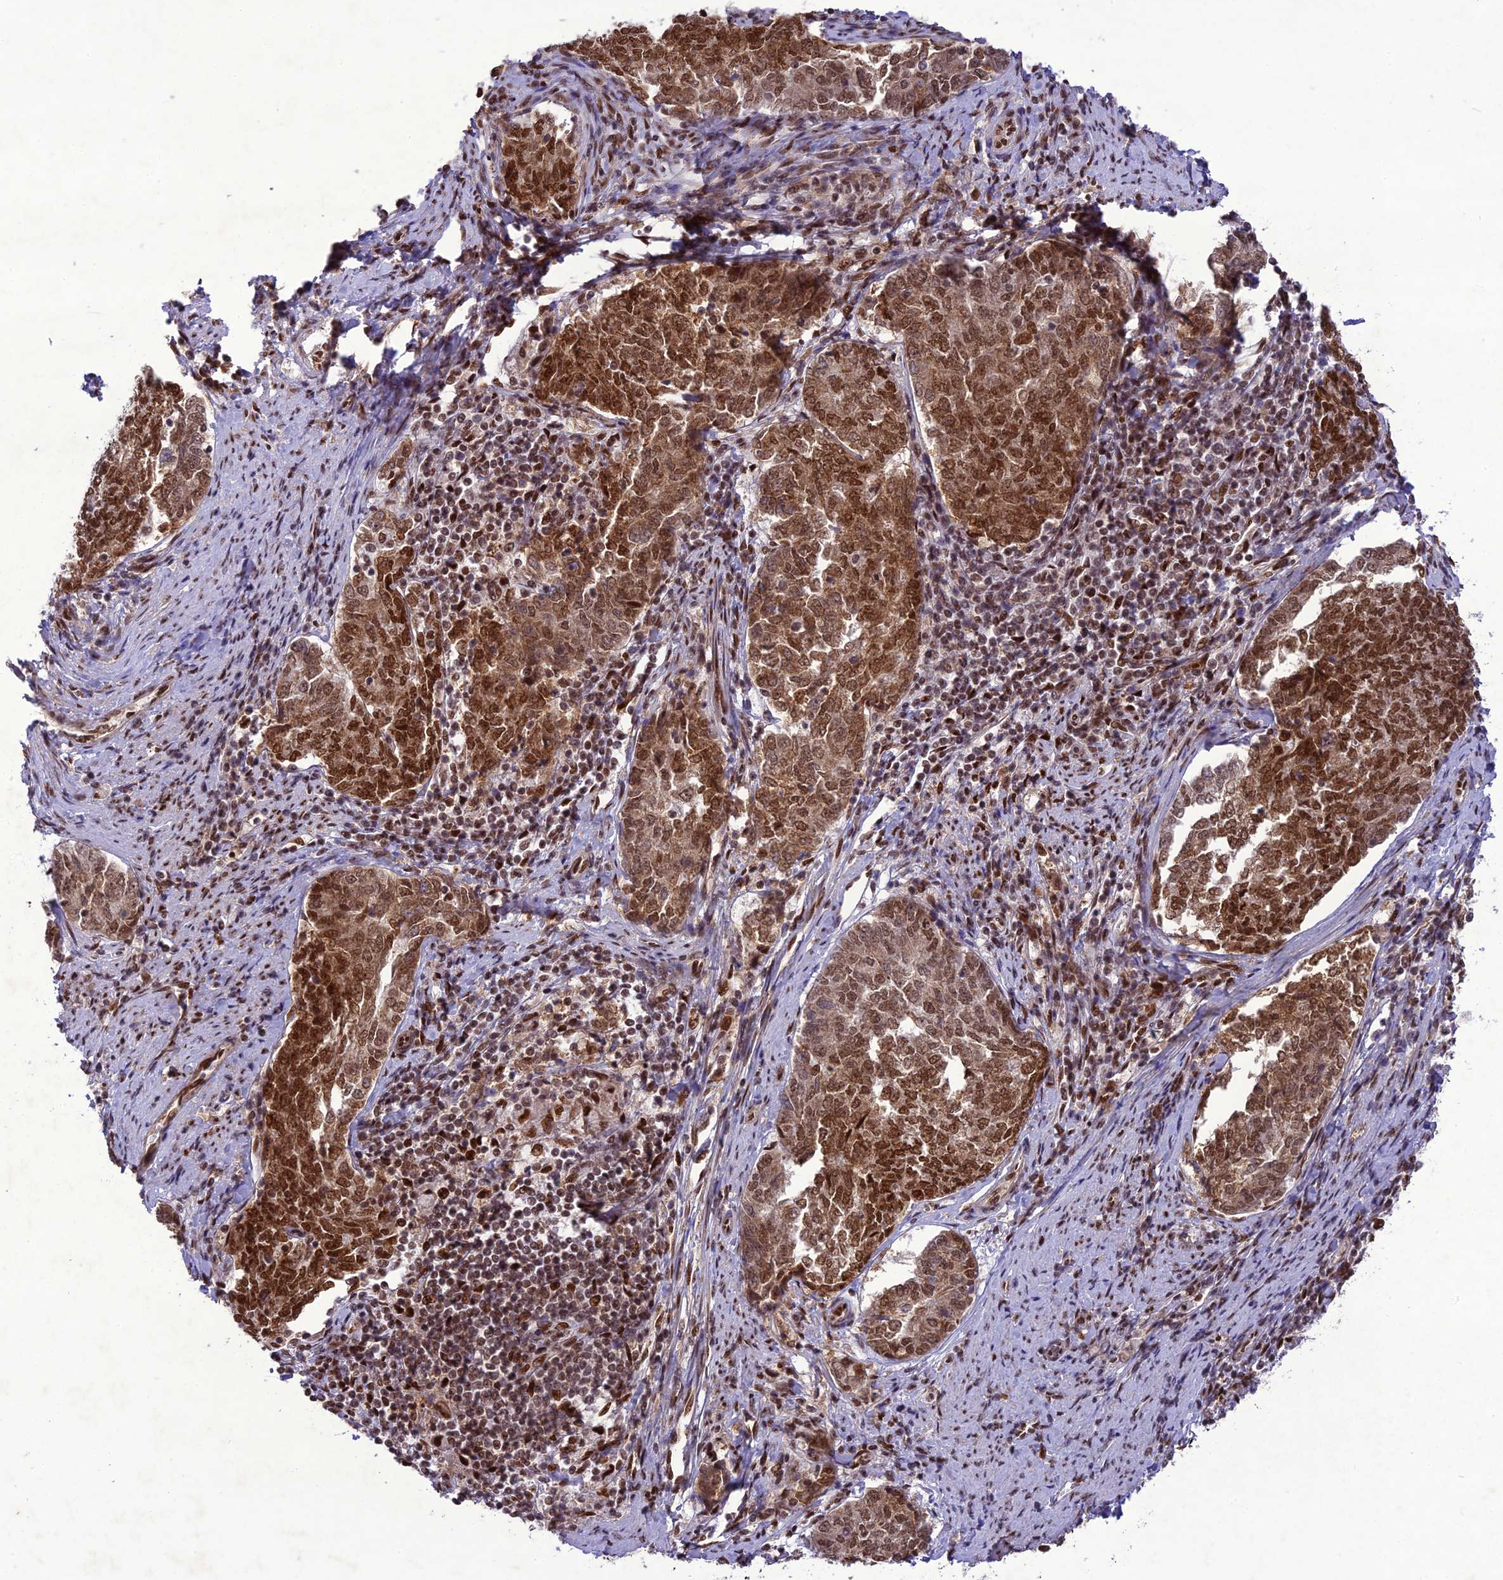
{"staining": {"intensity": "strong", "quantity": ">75%", "location": "cytoplasmic/membranous,nuclear"}, "tissue": "endometrial cancer", "cell_type": "Tumor cells", "image_type": "cancer", "snomed": [{"axis": "morphology", "description": "Adenocarcinoma, NOS"}, {"axis": "topography", "description": "Endometrium"}], "caption": "Protein staining of endometrial cancer (adenocarcinoma) tissue exhibits strong cytoplasmic/membranous and nuclear positivity in approximately >75% of tumor cells.", "gene": "DDX1", "patient": {"sex": "female", "age": 80}}